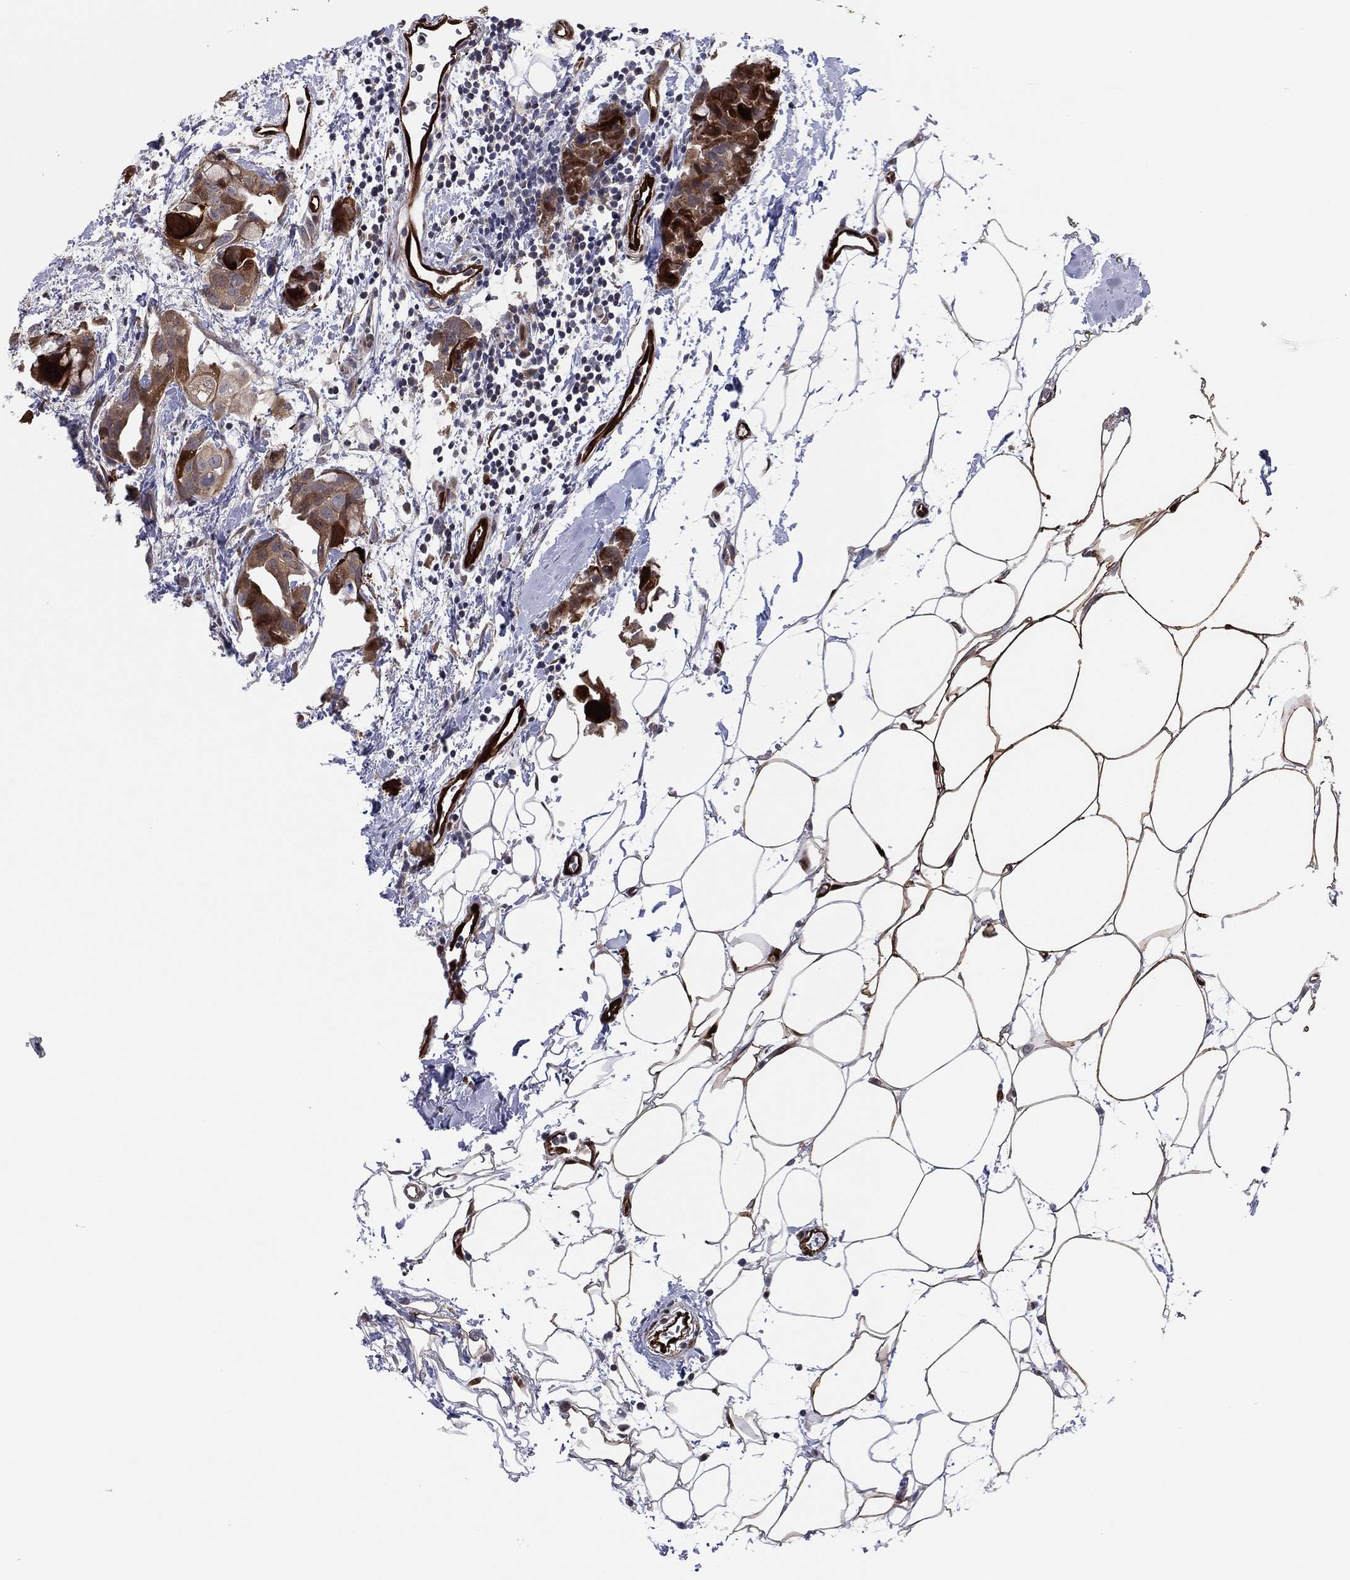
{"staining": {"intensity": "moderate", "quantity": "25%-75%", "location": "cytoplasmic/membranous"}, "tissue": "breast cancer", "cell_type": "Tumor cells", "image_type": "cancer", "snomed": [{"axis": "morphology", "description": "Normal tissue, NOS"}, {"axis": "morphology", "description": "Duct carcinoma"}, {"axis": "topography", "description": "Breast"}], "caption": "Immunohistochemical staining of intraductal carcinoma (breast) displays moderate cytoplasmic/membranous protein positivity in approximately 25%-75% of tumor cells.", "gene": "SNCG", "patient": {"sex": "female", "age": 40}}